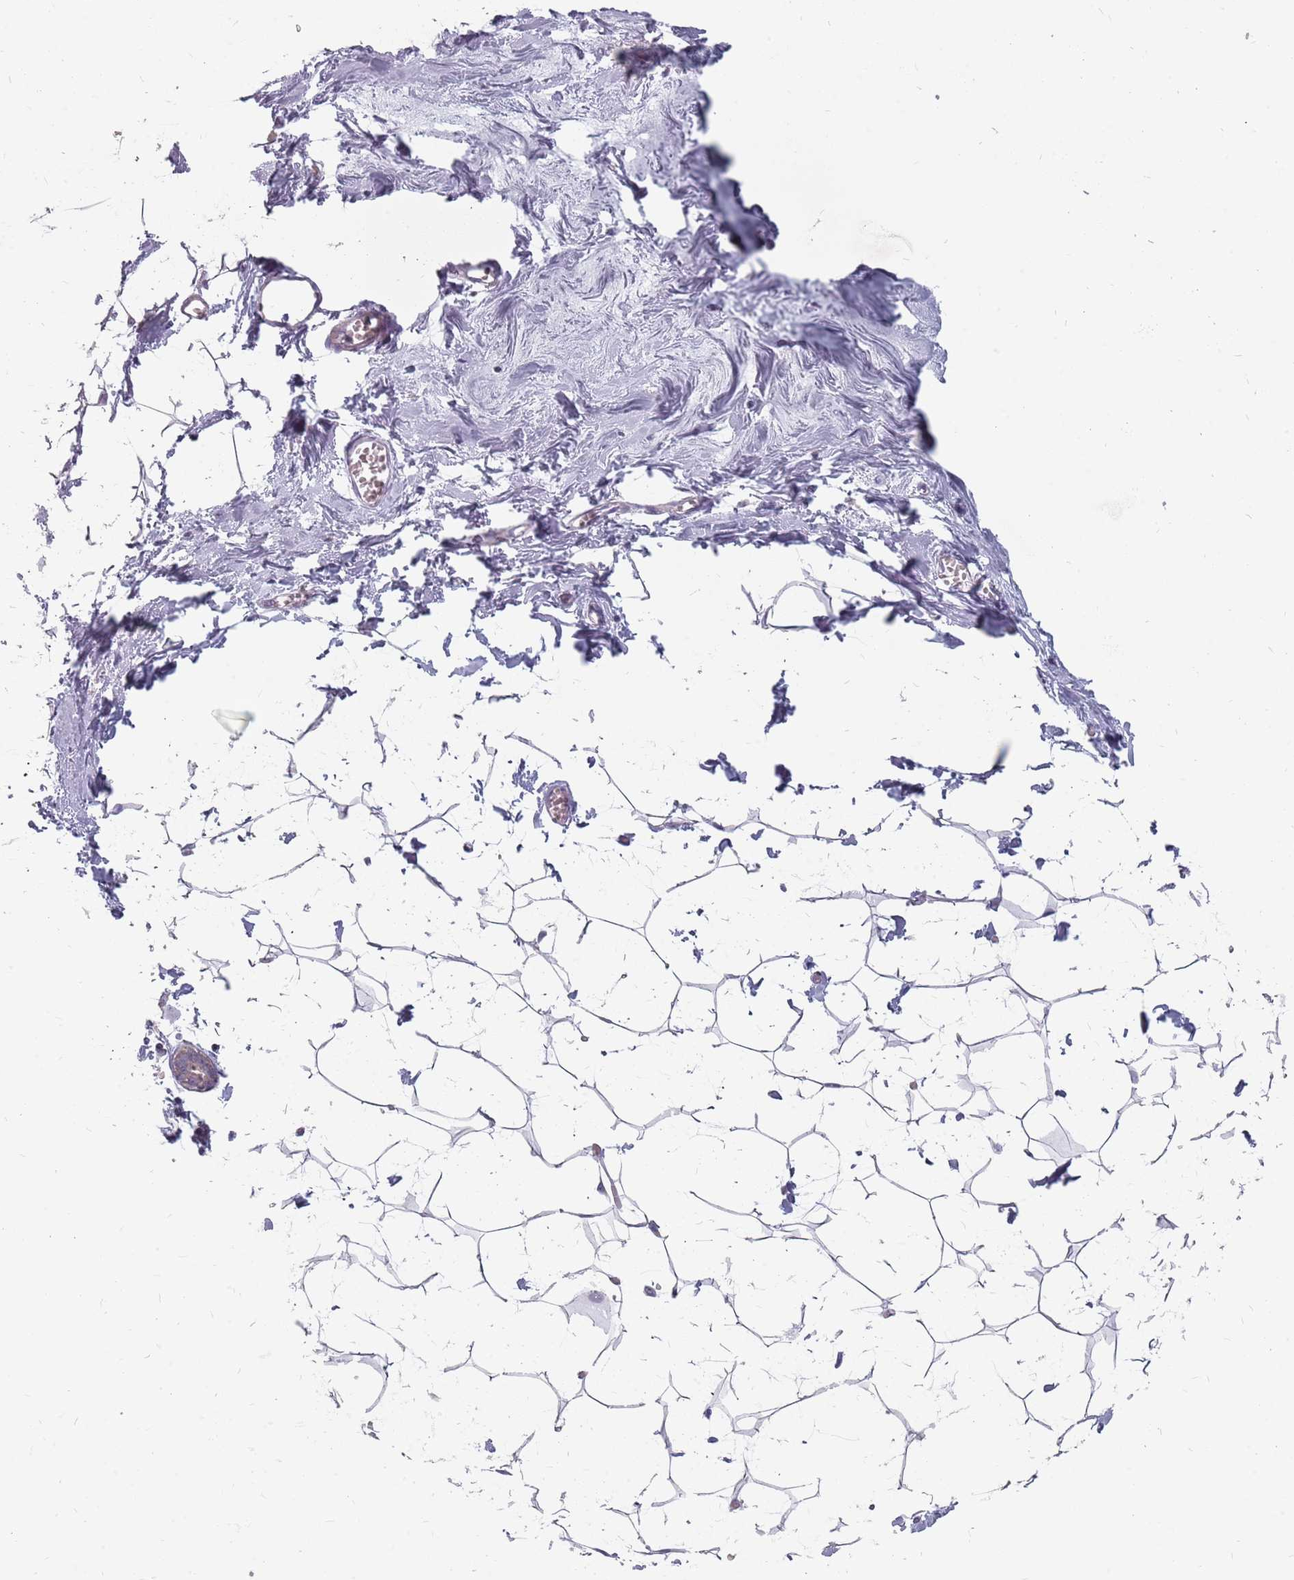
{"staining": {"intensity": "negative", "quantity": "none", "location": "none"}, "tissue": "breast", "cell_type": "Adipocytes", "image_type": "normal", "snomed": [{"axis": "morphology", "description": "Normal tissue, NOS"}, {"axis": "topography", "description": "Breast"}], "caption": "The histopathology image shows no staining of adipocytes in benign breast.", "gene": "CMTR2", "patient": {"sex": "female", "age": 27}}